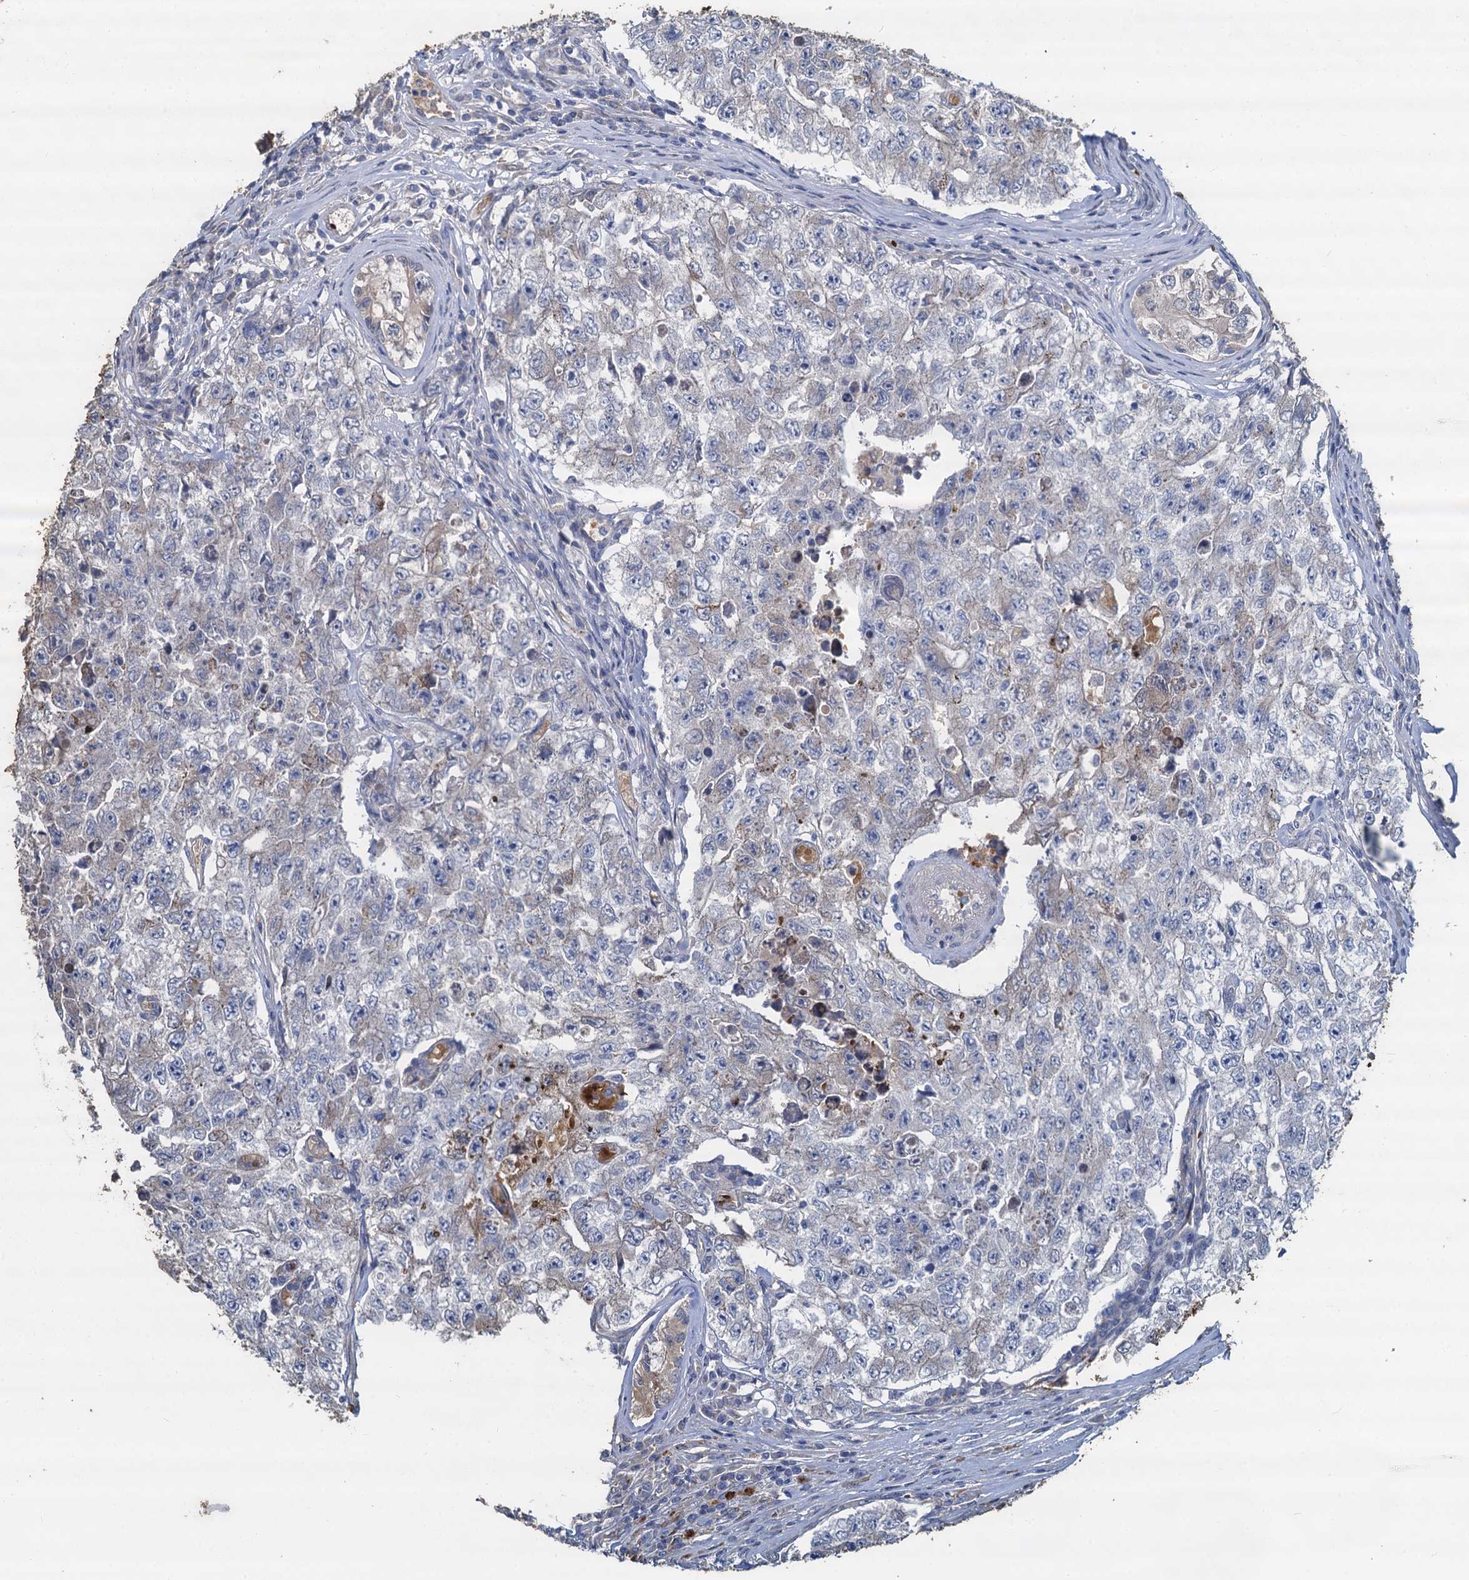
{"staining": {"intensity": "negative", "quantity": "none", "location": "none"}, "tissue": "testis cancer", "cell_type": "Tumor cells", "image_type": "cancer", "snomed": [{"axis": "morphology", "description": "Carcinoma, Embryonal, NOS"}, {"axis": "topography", "description": "Testis"}], "caption": "Tumor cells are negative for brown protein staining in embryonal carcinoma (testis).", "gene": "TCTN2", "patient": {"sex": "male", "age": 17}}